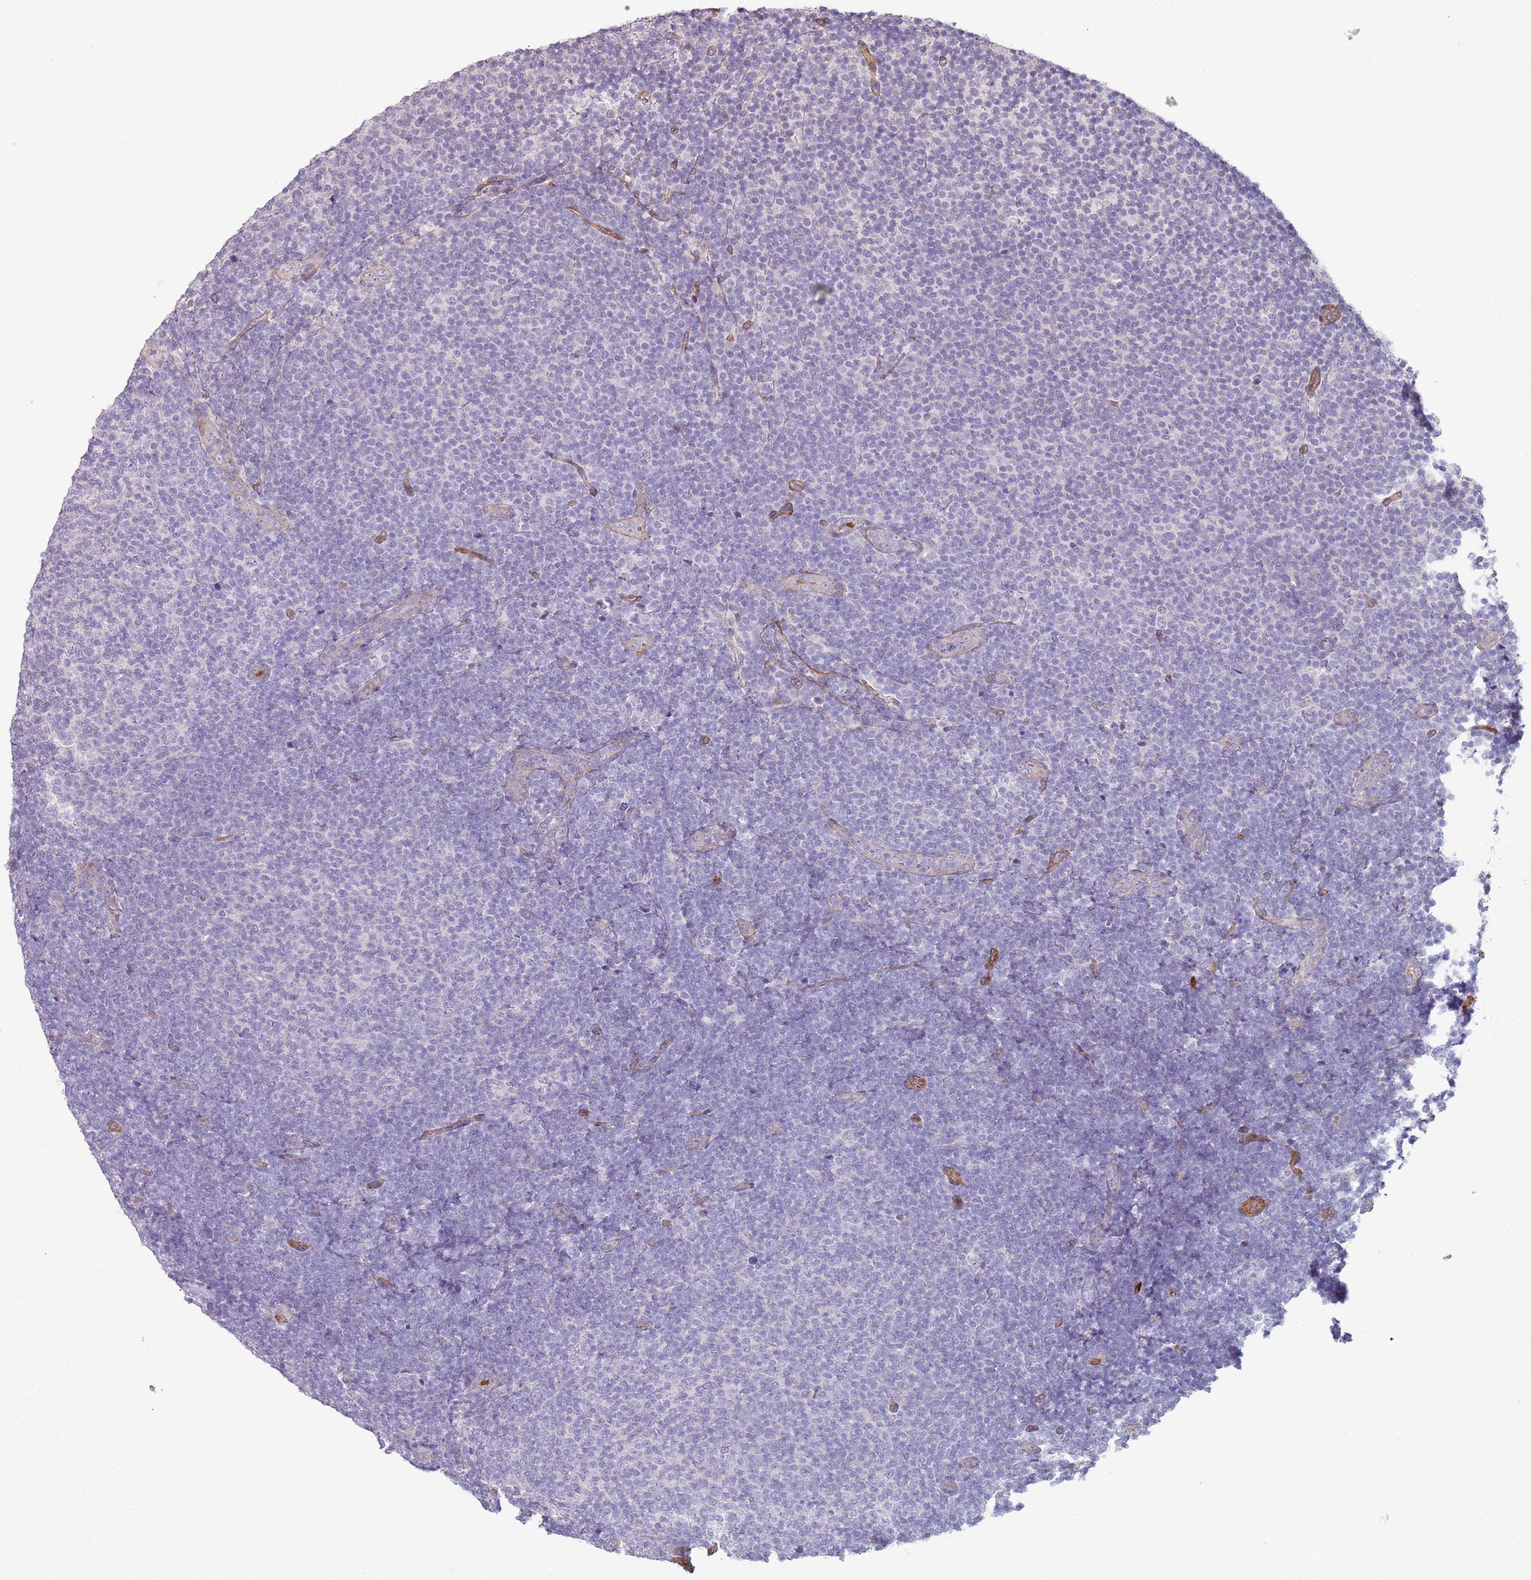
{"staining": {"intensity": "negative", "quantity": "none", "location": "none"}, "tissue": "lymphoma", "cell_type": "Tumor cells", "image_type": "cancer", "snomed": [{"axis": "morphology", "description": "Malignant lymphoma, non-Hodgkin's type, Low grade"}, {"axis": "topography", "description": "Lymph node"}], "caption": "IHC of human lymphoma shows no positivity in tumor cells.", "gene": "PHLPP2", "patient": {"sex": "male", "age": 66}}